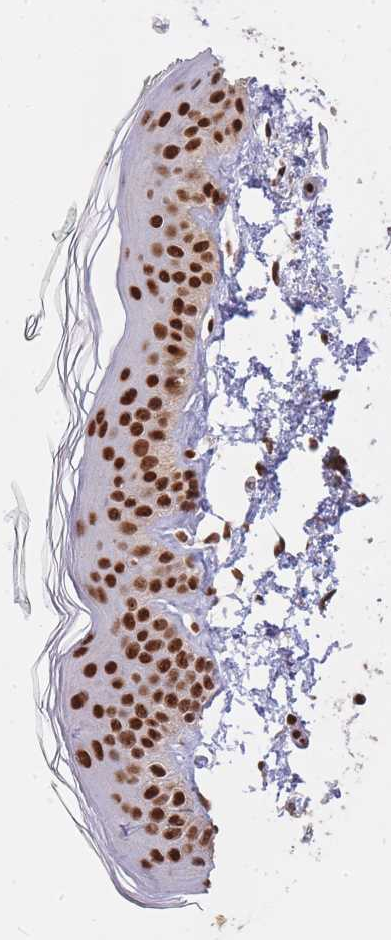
{"staining": {"intensity": "strong", "quantity": ">75%", "location": "nuclear"}, "tissue": "skin", "cell_type": "Fibroblasts", "image_type": "normal", "snomed": [{"axis": "morphology", "description": "Normal tissue, NOS"}, {"axis": "topography", "description": "Skin"}], "caption": "Immunohistochemistry photomicrograph of normal skin: skin stained using IHC shows high levels of strong protein expression localized specifically in the nuclear of fibroblasts, appearing as a nuclear brown color.", "gene": "PRKDC", "patient": {"sex": "male", "age": 66}}